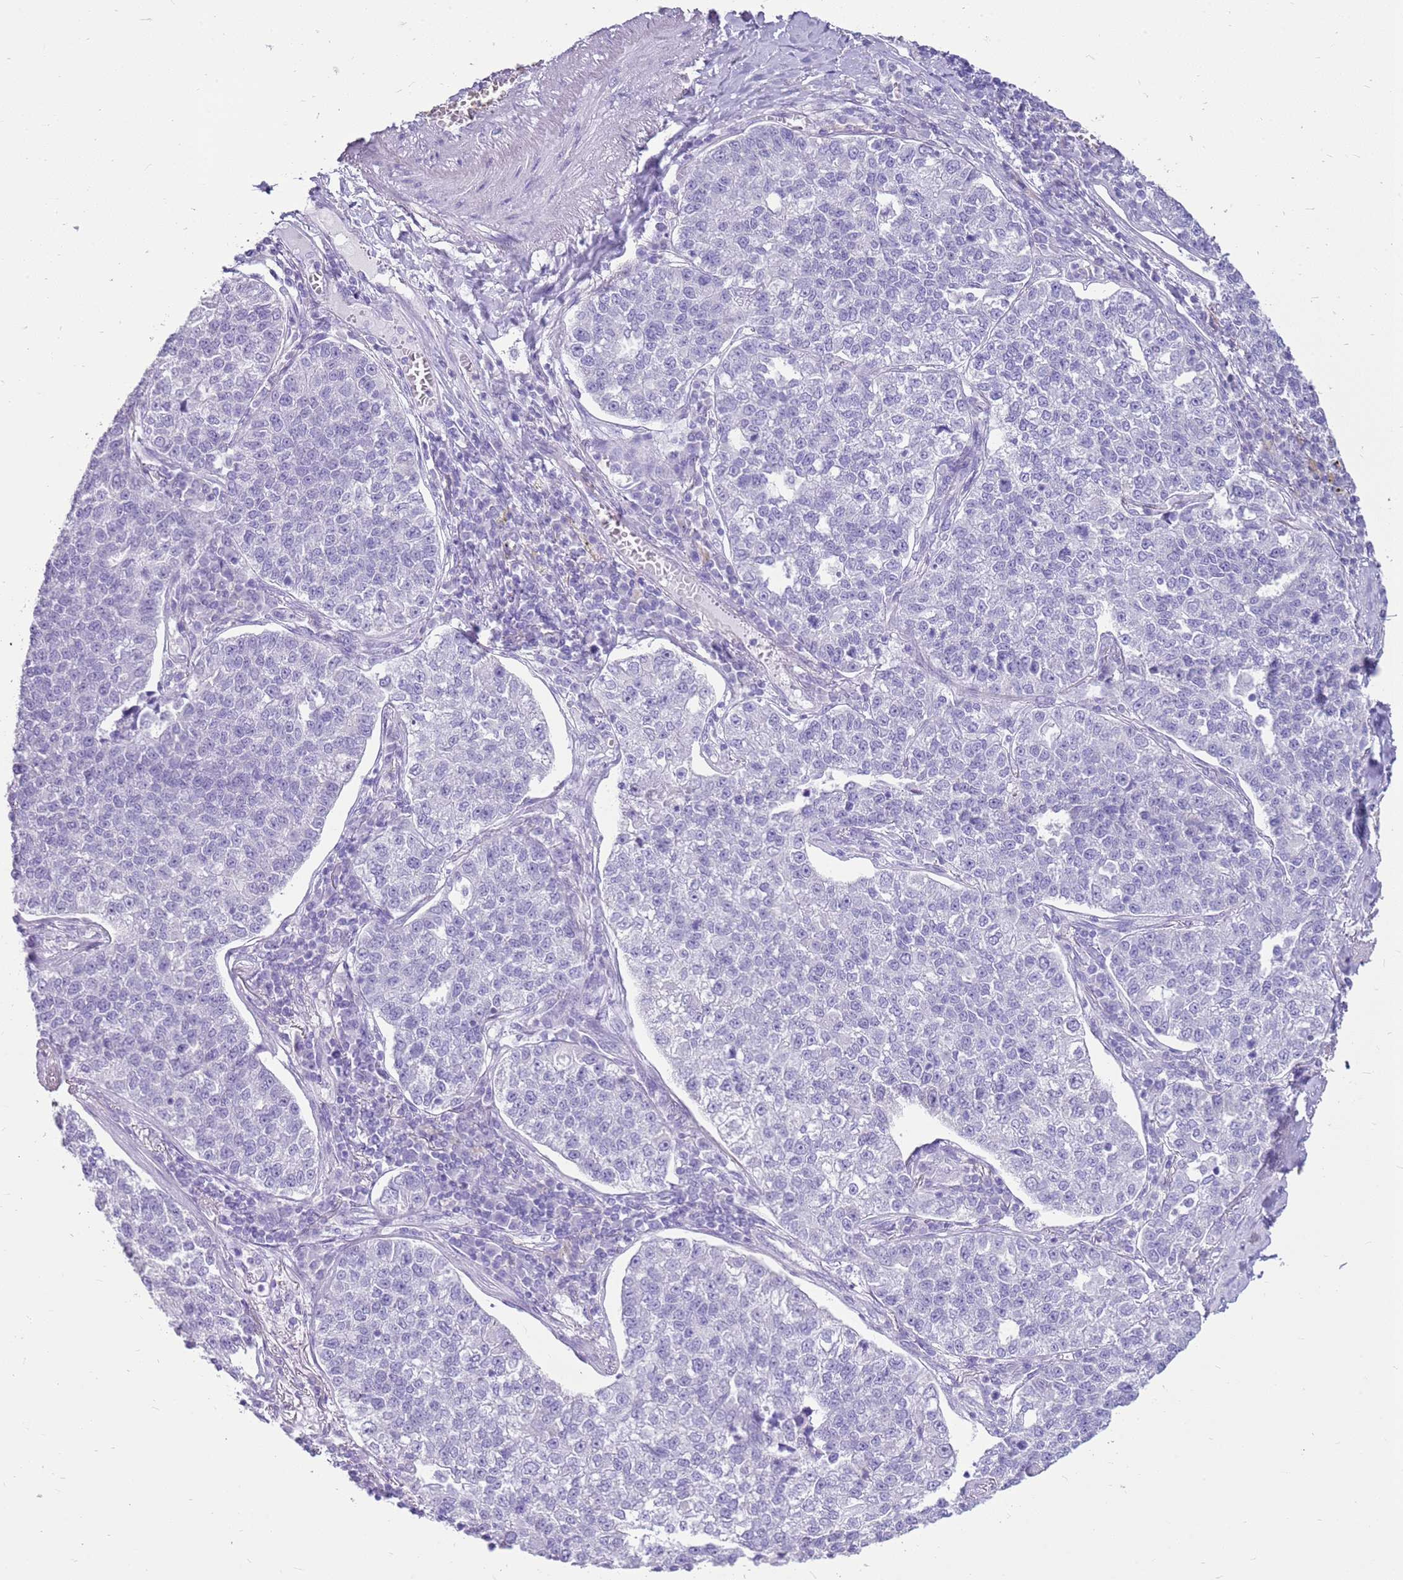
{"staining": {"intensity": "negative", "quantity": "none", "location": "none"}, "tissue": "lung cancer", "cell_type": "Tumor cells", "image_type": "cancer", "snomed": [{"axis": "morphology", "description": "Adenocarcinoma, NOS"}, {"axis": "topography", "description": "Lung"}], "caption": "Immunohistochemical staining of lung cancer (adenocarcinoma) demonstrates no significant positivity in tumor cells.", "gene": "CA8", "patient": {"sex": "male", "age": 49}}